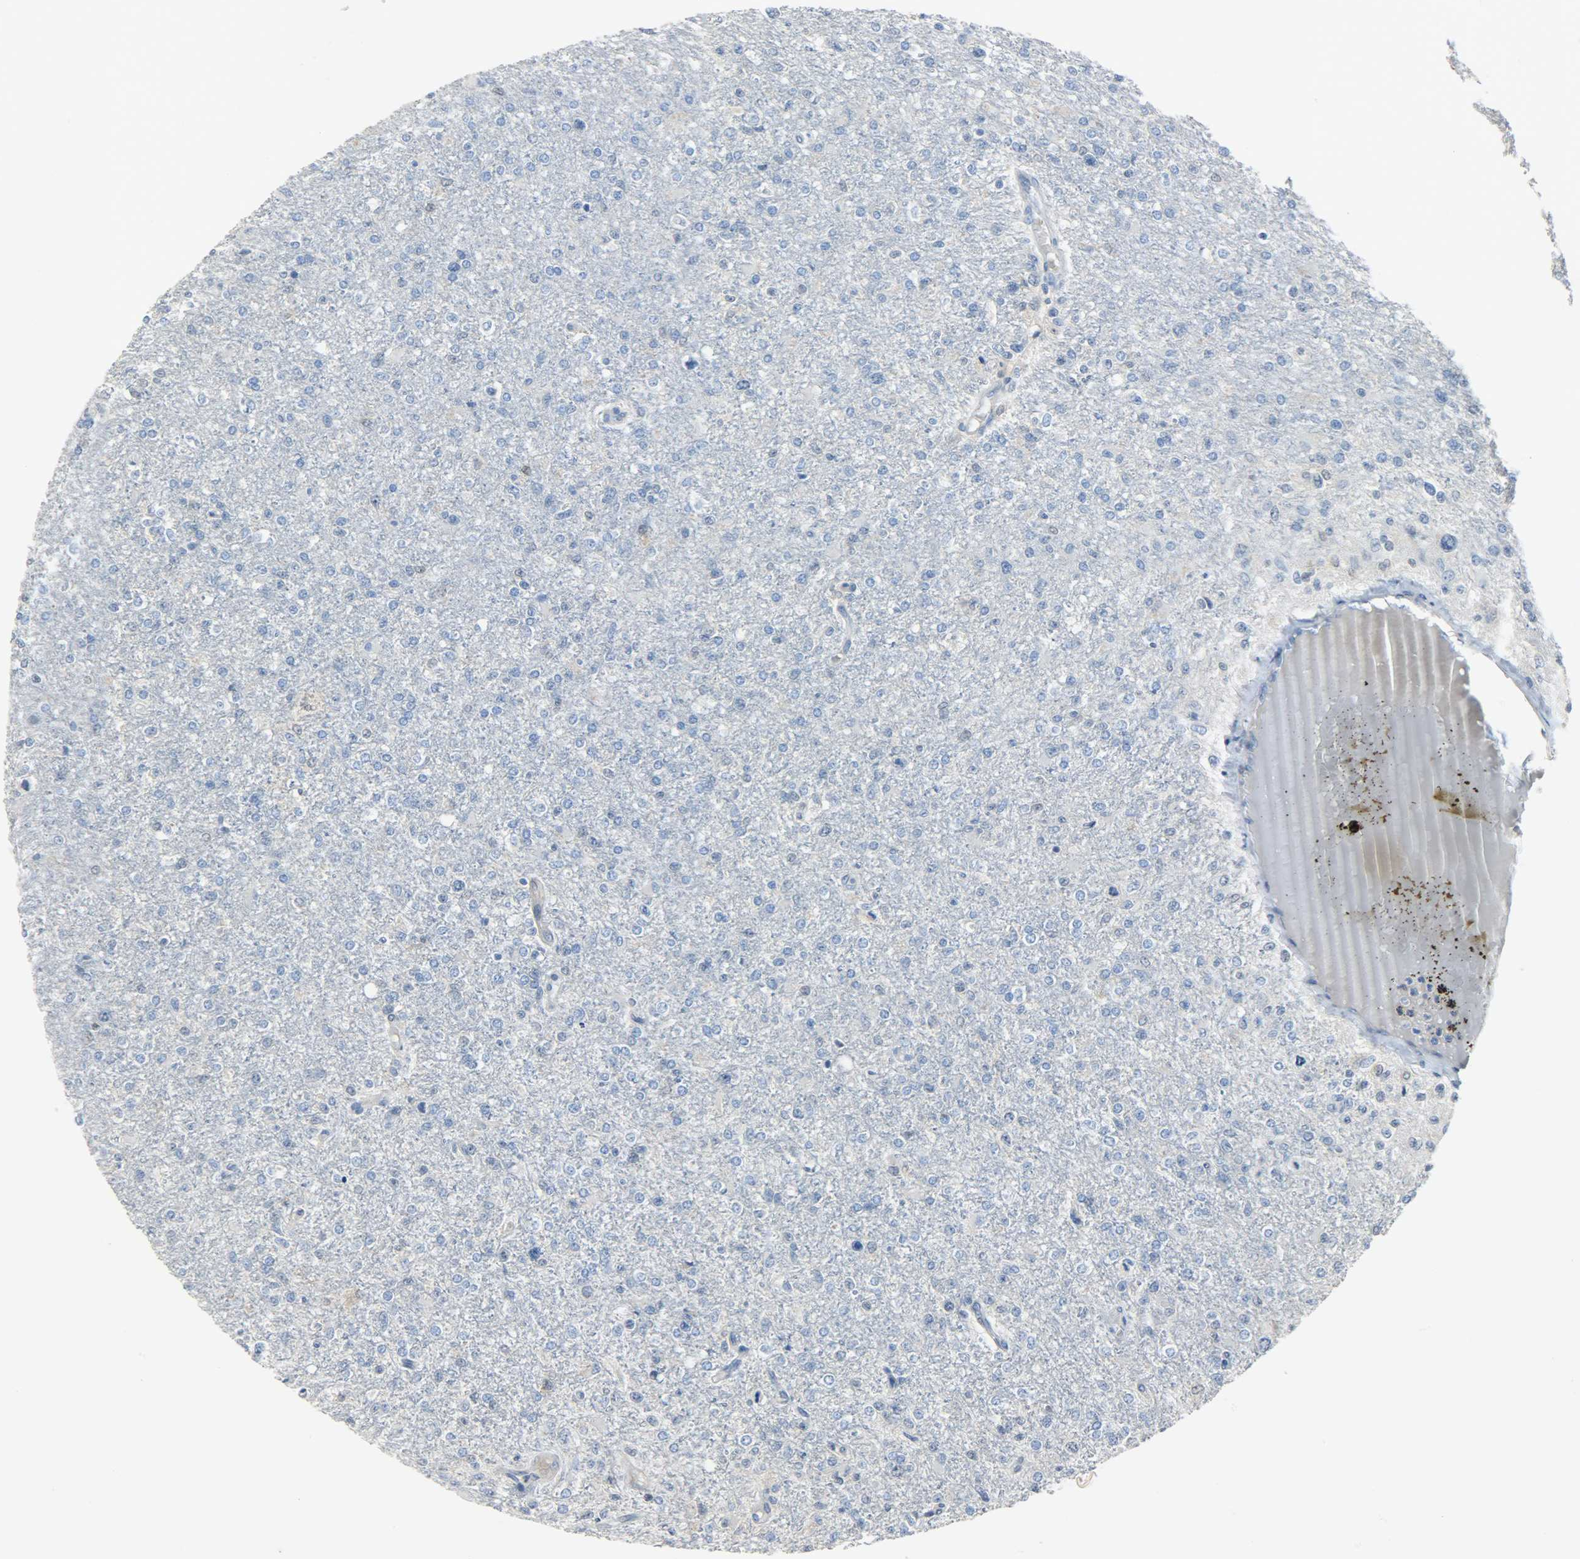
{"staining": {"intensity": "negative", "quantity": "none", "location": "none"}, "tissue": "glioma", "cell_type": "Tumor cells", "image_type": "cancer", "snomed": [{"axis": "morphology", "description": "Glioma, malignant, High grade"}, {"axis": "topography", "description": "Cerebral cortex"}], "caption": "Histopathology image shows no significant protein staining in tumor cells of glioma.", "gene": "EIF4EBP1", "patient": {"sex": "male", "age": 76}}